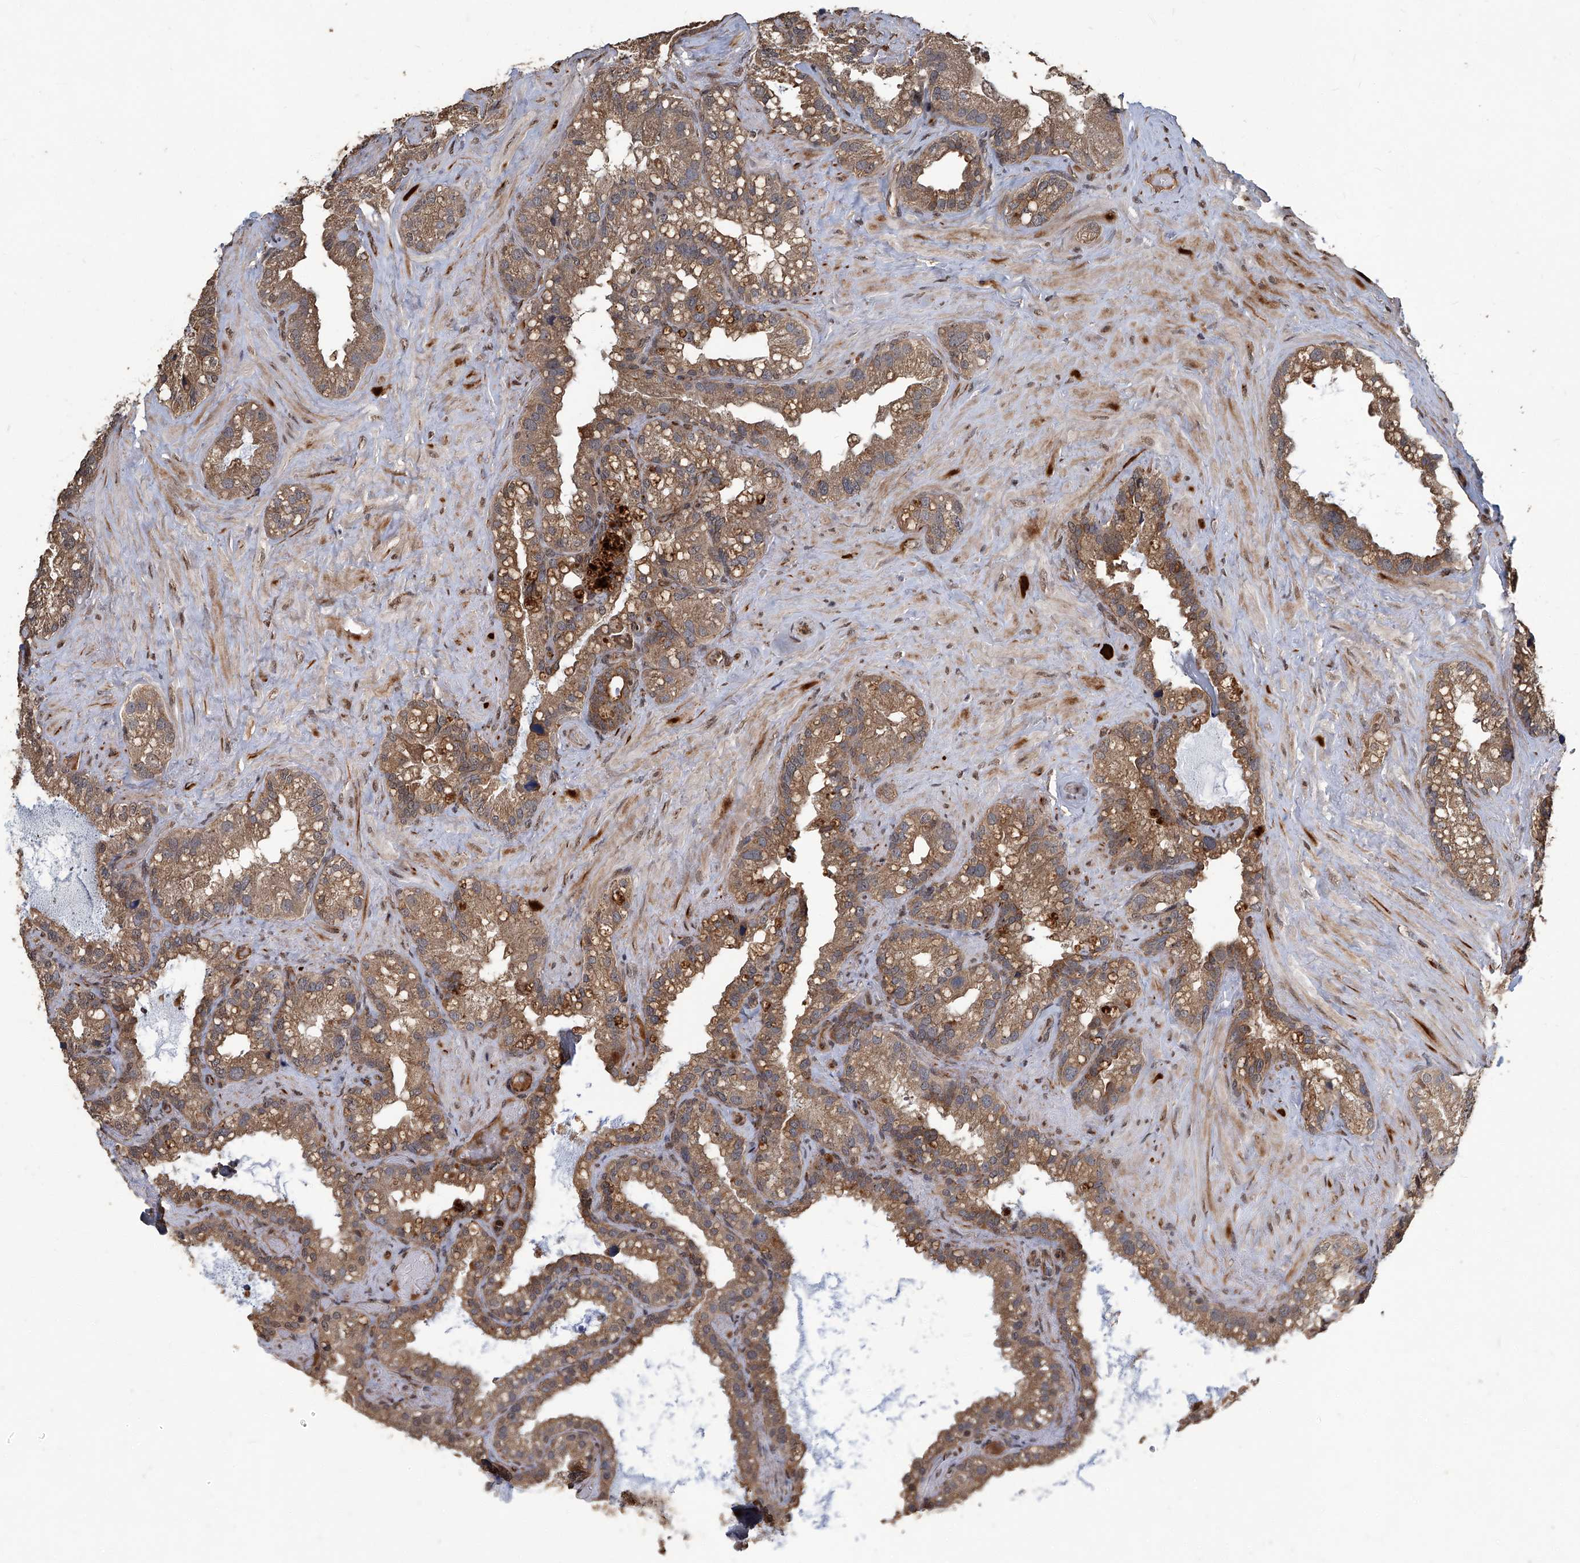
{"staining": {"intensity": "moderate", "quantity": ">75%", "location": "cytoplasmic/membranous"}, "tissue": "seminal vesicle", "cell_type": "Glandular cells", "image_type": "normal", "snomed": [{"axis": "morphology", "description": "Normal tissue, NOS"}, {"axis": "topography", "description": "Prostate"}, {"axis": "topography", "description": "Seminal veicle"}], "caption": "Seminal vesicle stained with IHC demonstrates moderate cytoplasmic/membranous staining in about >75% of glandular cells. The staining is performed using DAB brown chromogen to label protein expression. The nuclei are counter-stained blue using hematoxylin.", "gene": "GPR132", "patient": {"sex": "male", "age": 68}}